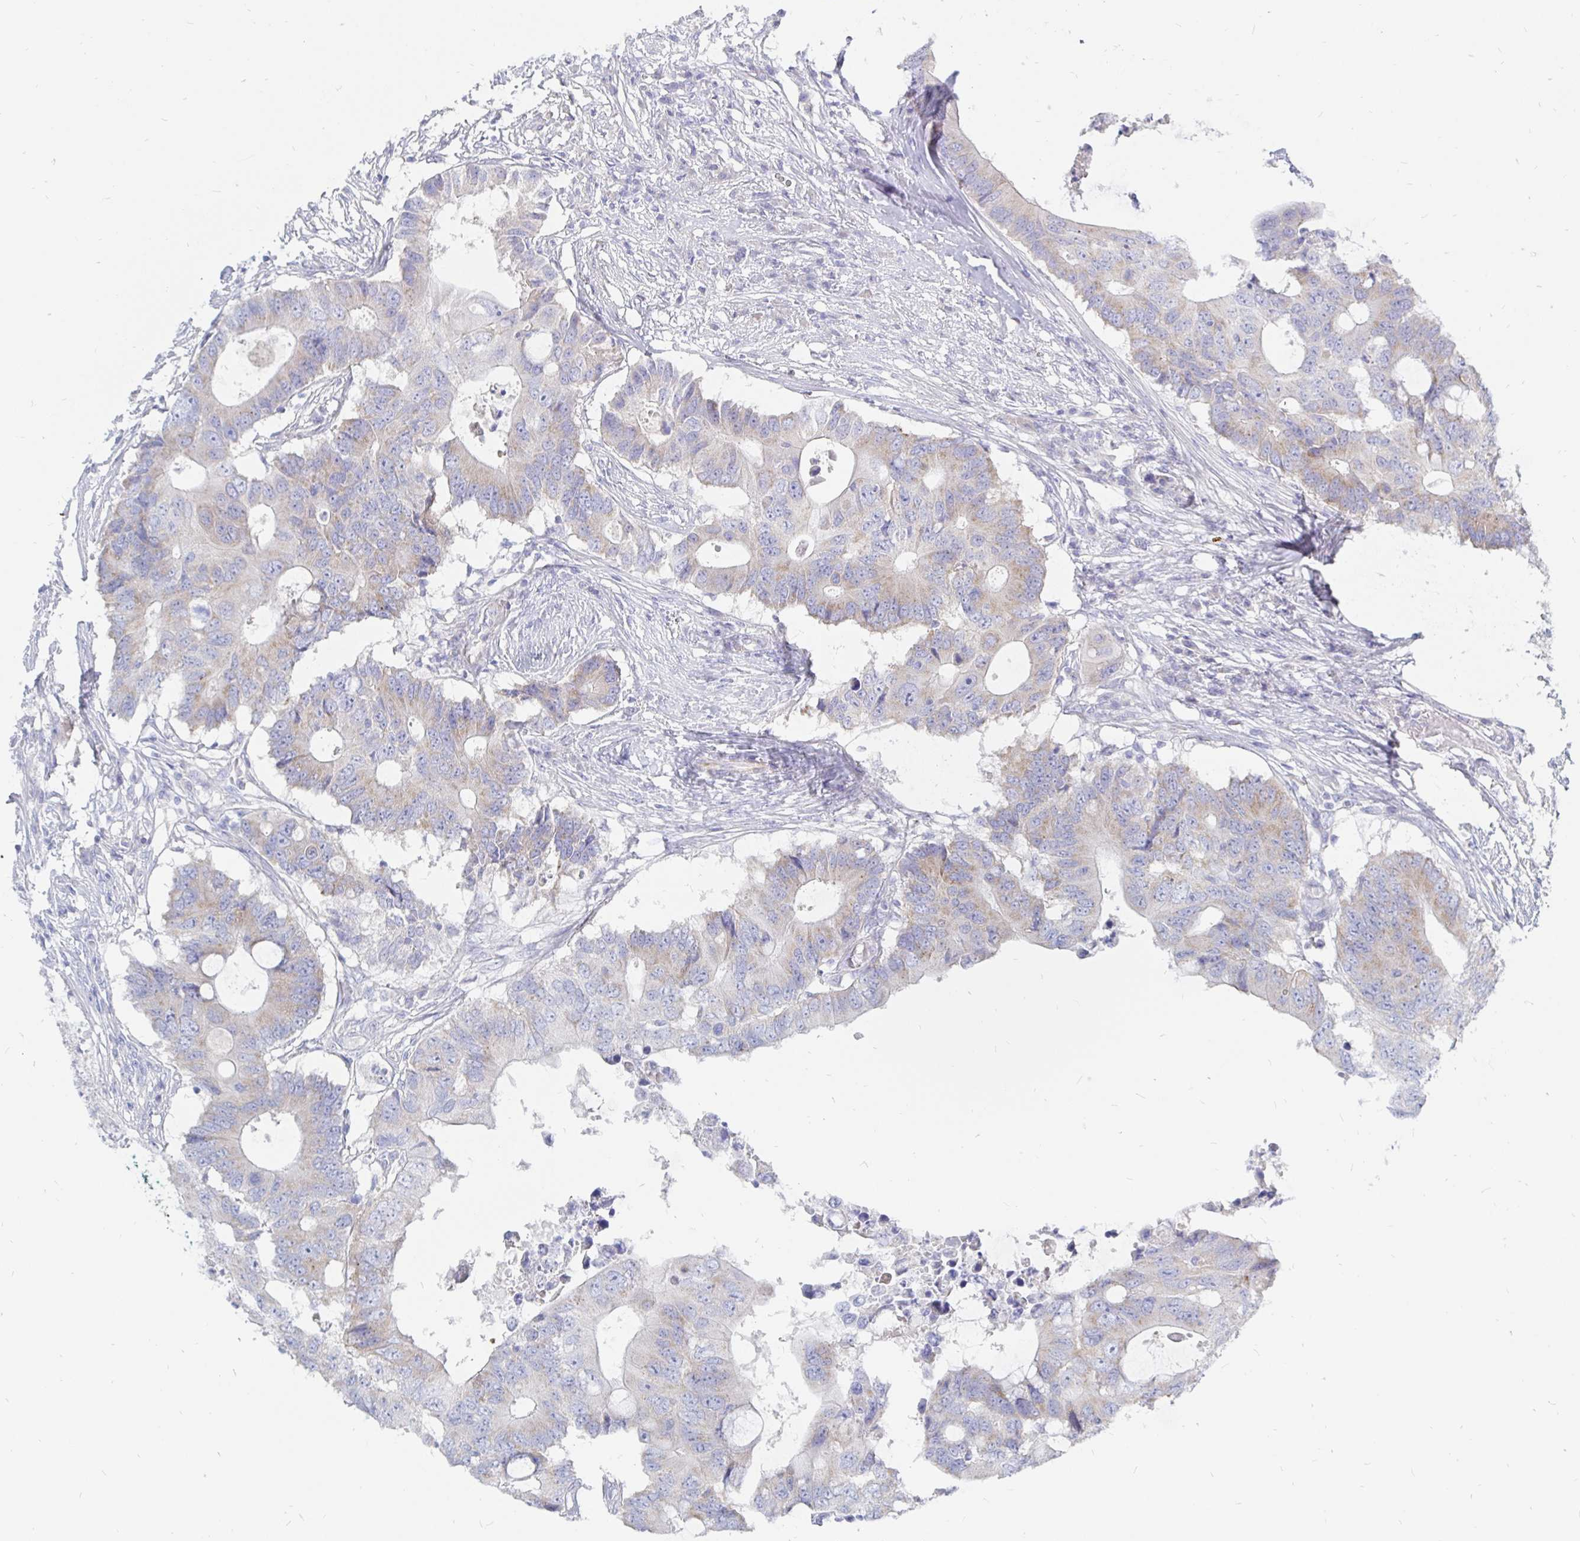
{"staining": {"intensity": "weak", "quantity": "25%-75%", "location": "cytoplasmic/membranous"}, "tissue": "colorectal cancer", "cell_type": "Tumor cells", "image_type": "cancer", "snomed": [{"axis": "morphology", "description": "Adenocarcinoma, NOS"}, {"axis": "topography", "description": "Colon"}], "caption": "Weak cytoplasmic/membranous protein staining is seen in approximately 25%-75% of tumor cells in adenocarcinoma (colorectal).", "gene": "COX16", "patient": {"sex": "male", "age": 71}}